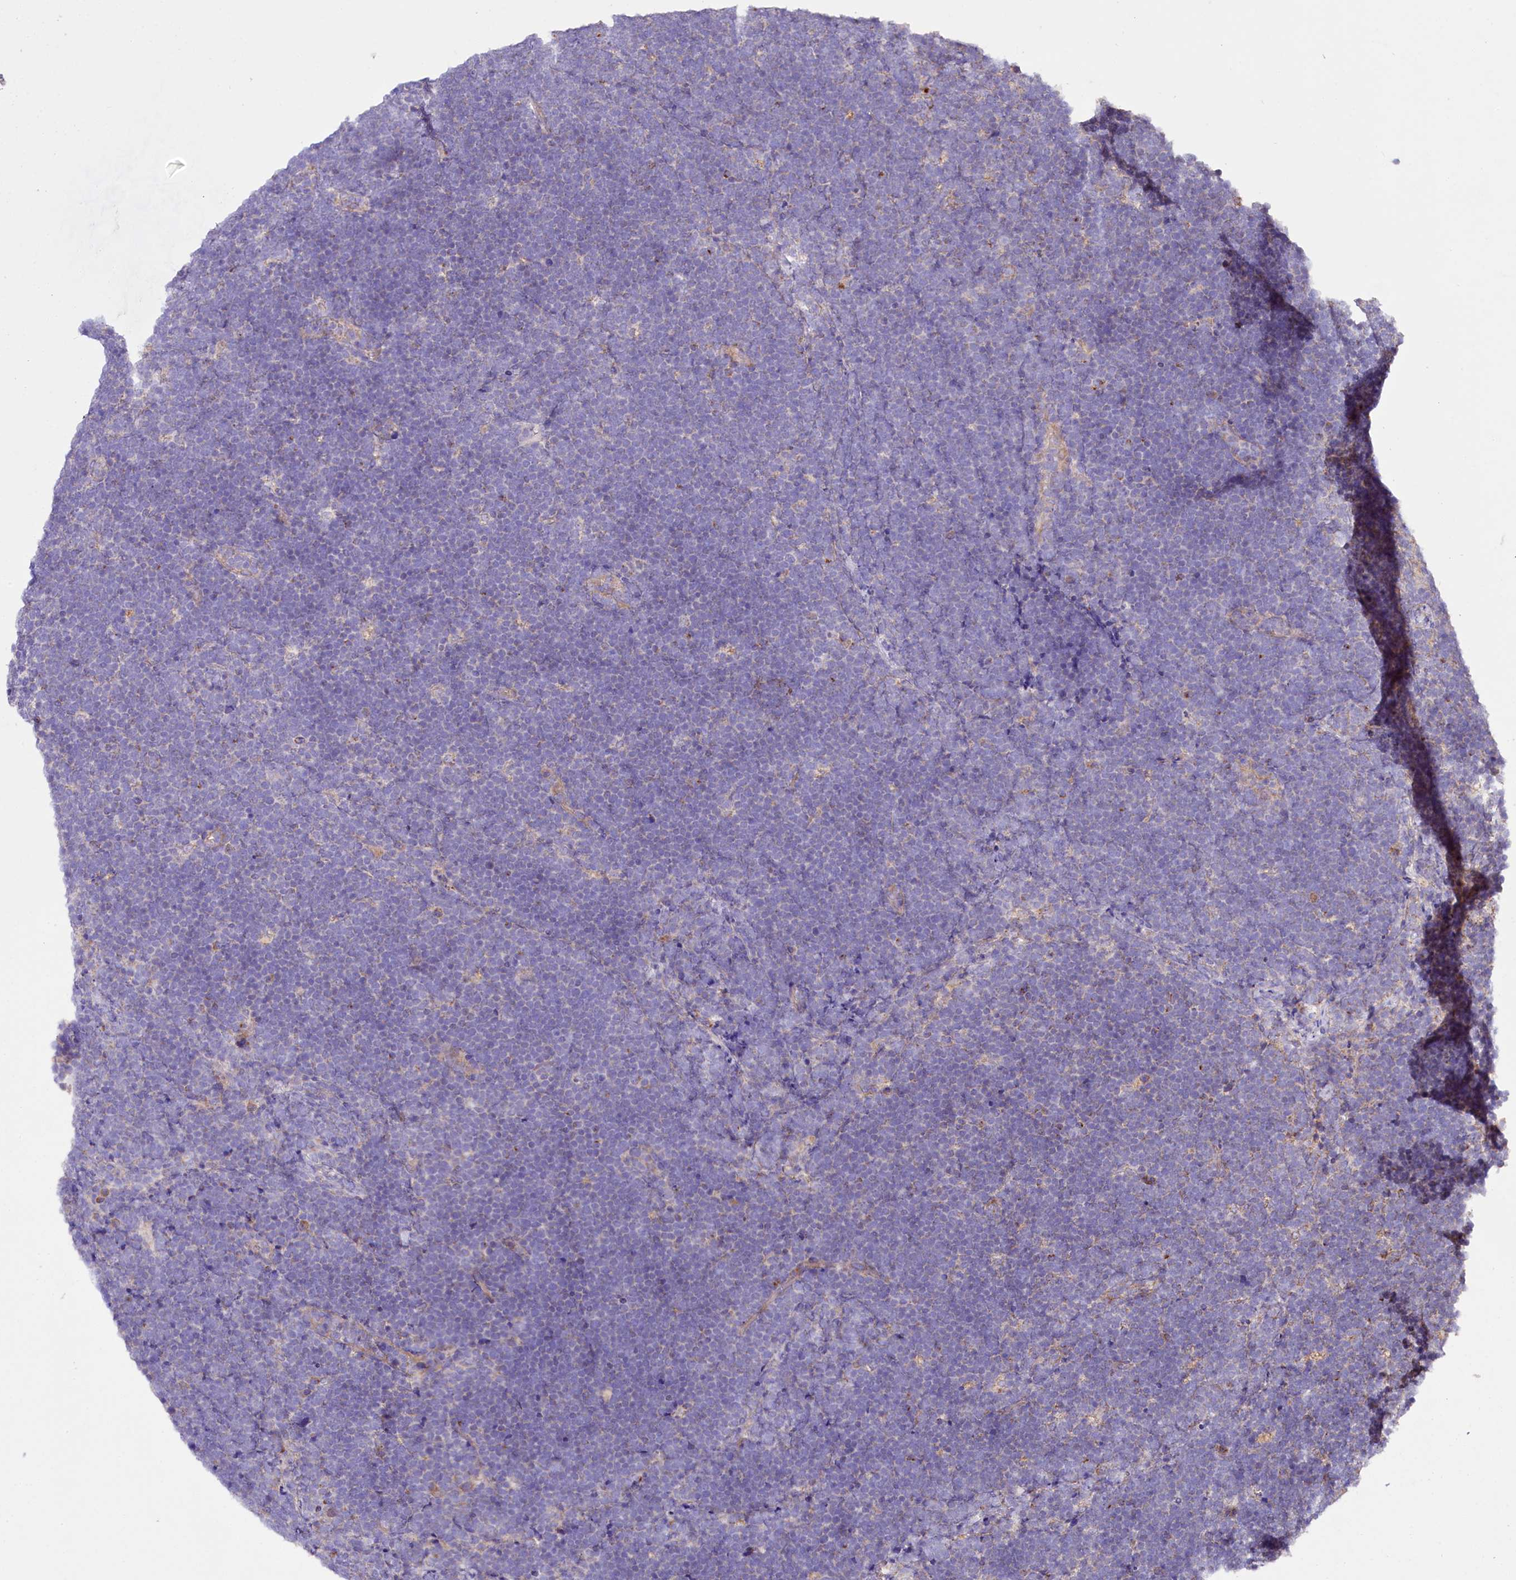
{"staining": {"intensity": "negative", "quantity": "none", "location": "none"}, "tissue": "lymphoma", "cell_type": "Tumor cells", "image_type": "cancer", "snomed": [{"axis": "morphology", "description": "Malignant lymphoma, non-Hodgkin's type, High grade"}, {"axis": "topography", "description": "Lymph node"}], "caption": "DAB (3,3'-diaminobenzidine) immunohistochemical staining of high-grade malignant lymphoma, non-Hodgkin's type shows no significant staining in tumor cells.", "gene": "ZNF45", "patient": {"sex": "male", "age": 13}}